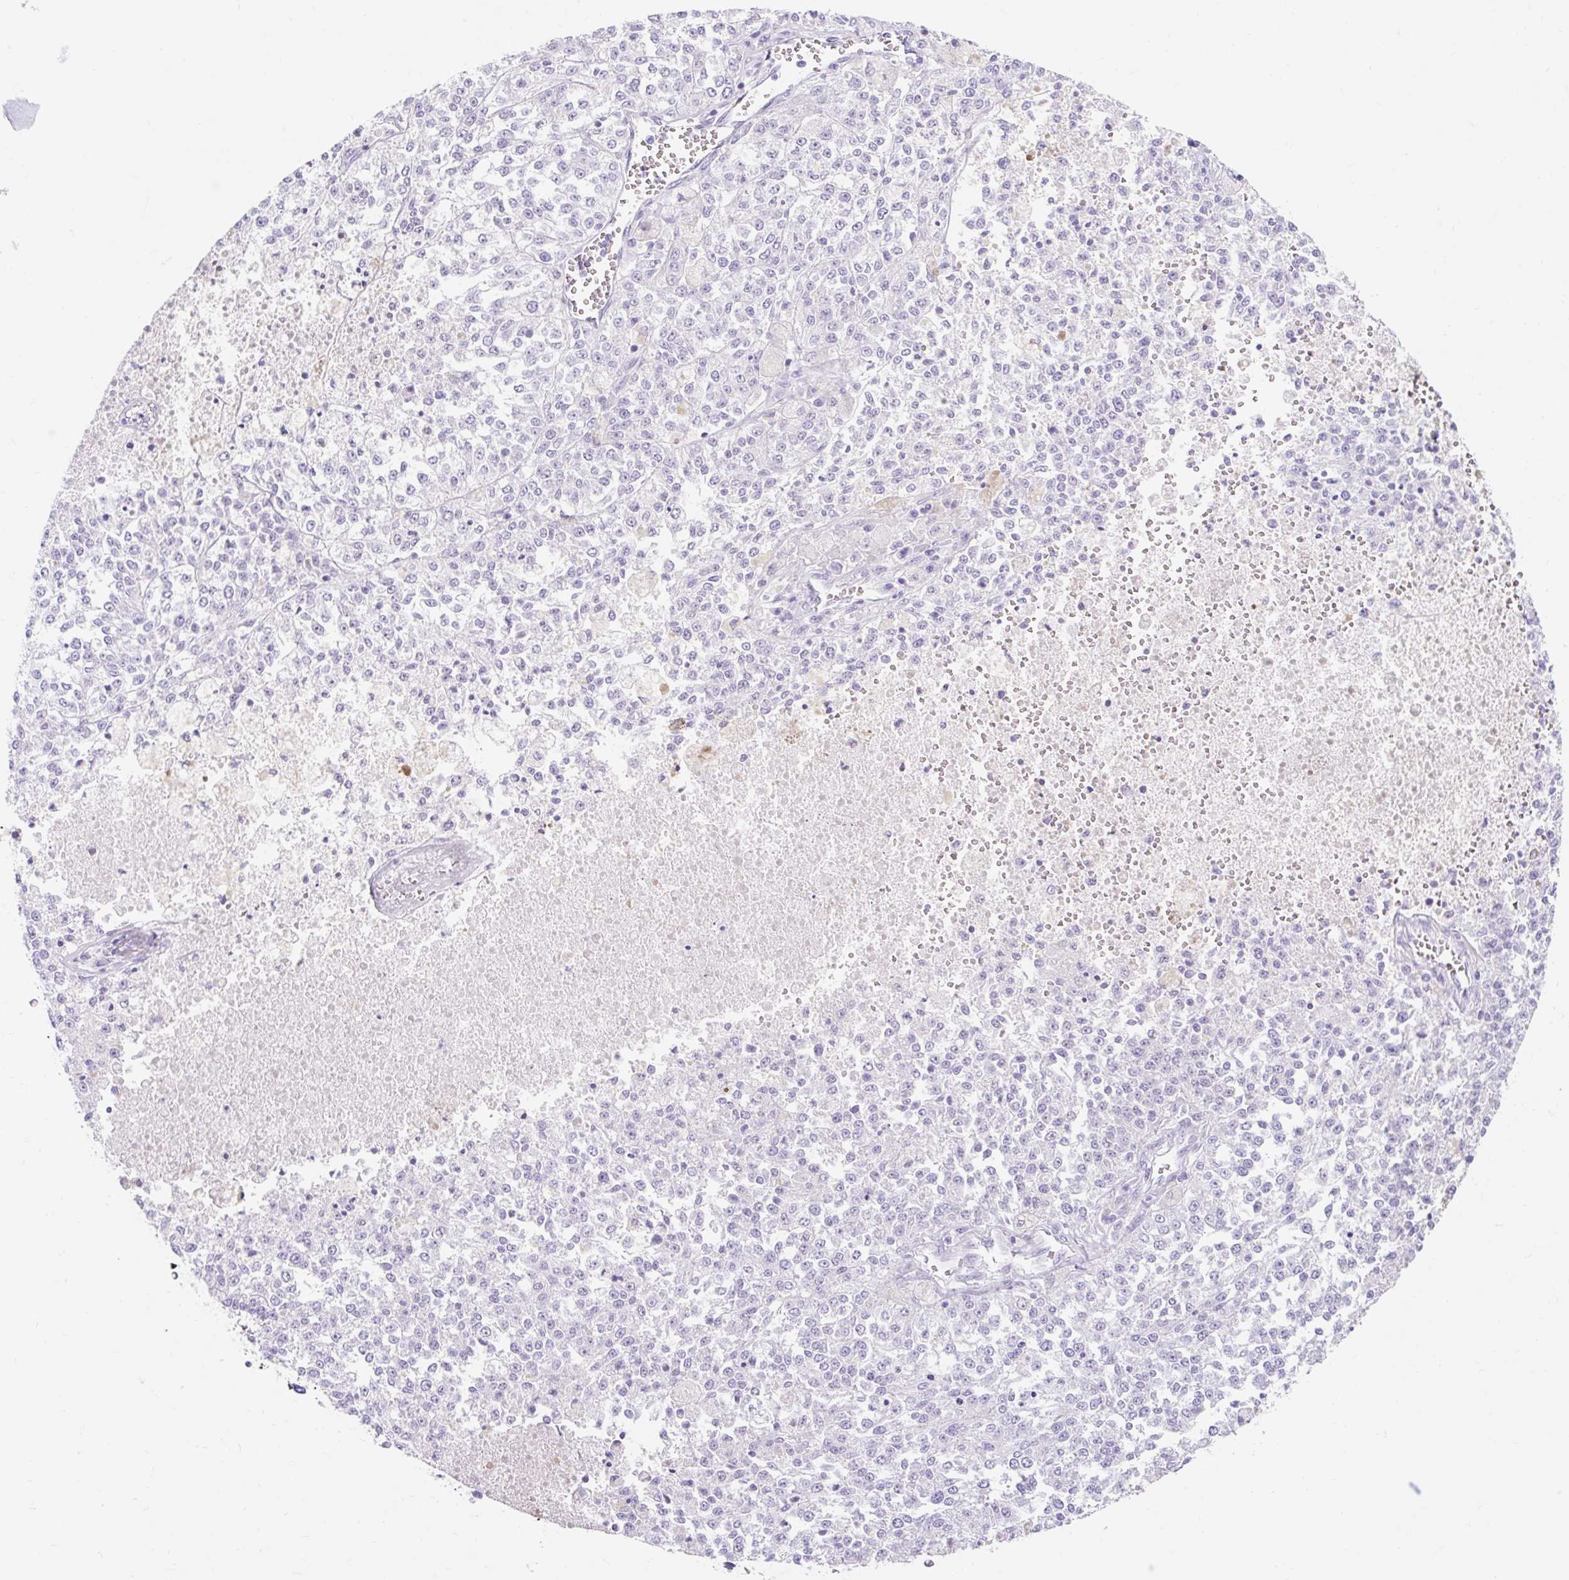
{"staining": {"intensity": "negative", "quantity": "none", "location": "none"}, "tissue": "melanoma", "cell_type": "Tumor cells", "image_type": "cancer", "snomed": [{"axis": "morphology", "description": "Malignant melanoma, NOS"}, {"axis": "topography", "description": "Skin"}], "caption": "Immunohistochemical staining of malignant melanoma displays no significant positivity in tumor cells. The staining is performed using DAB brown chromogen with nuclei counter-stained in using hematoxylin.", "gene": "SLC28A1", "patient": {"sex": "female", "age": 64}}